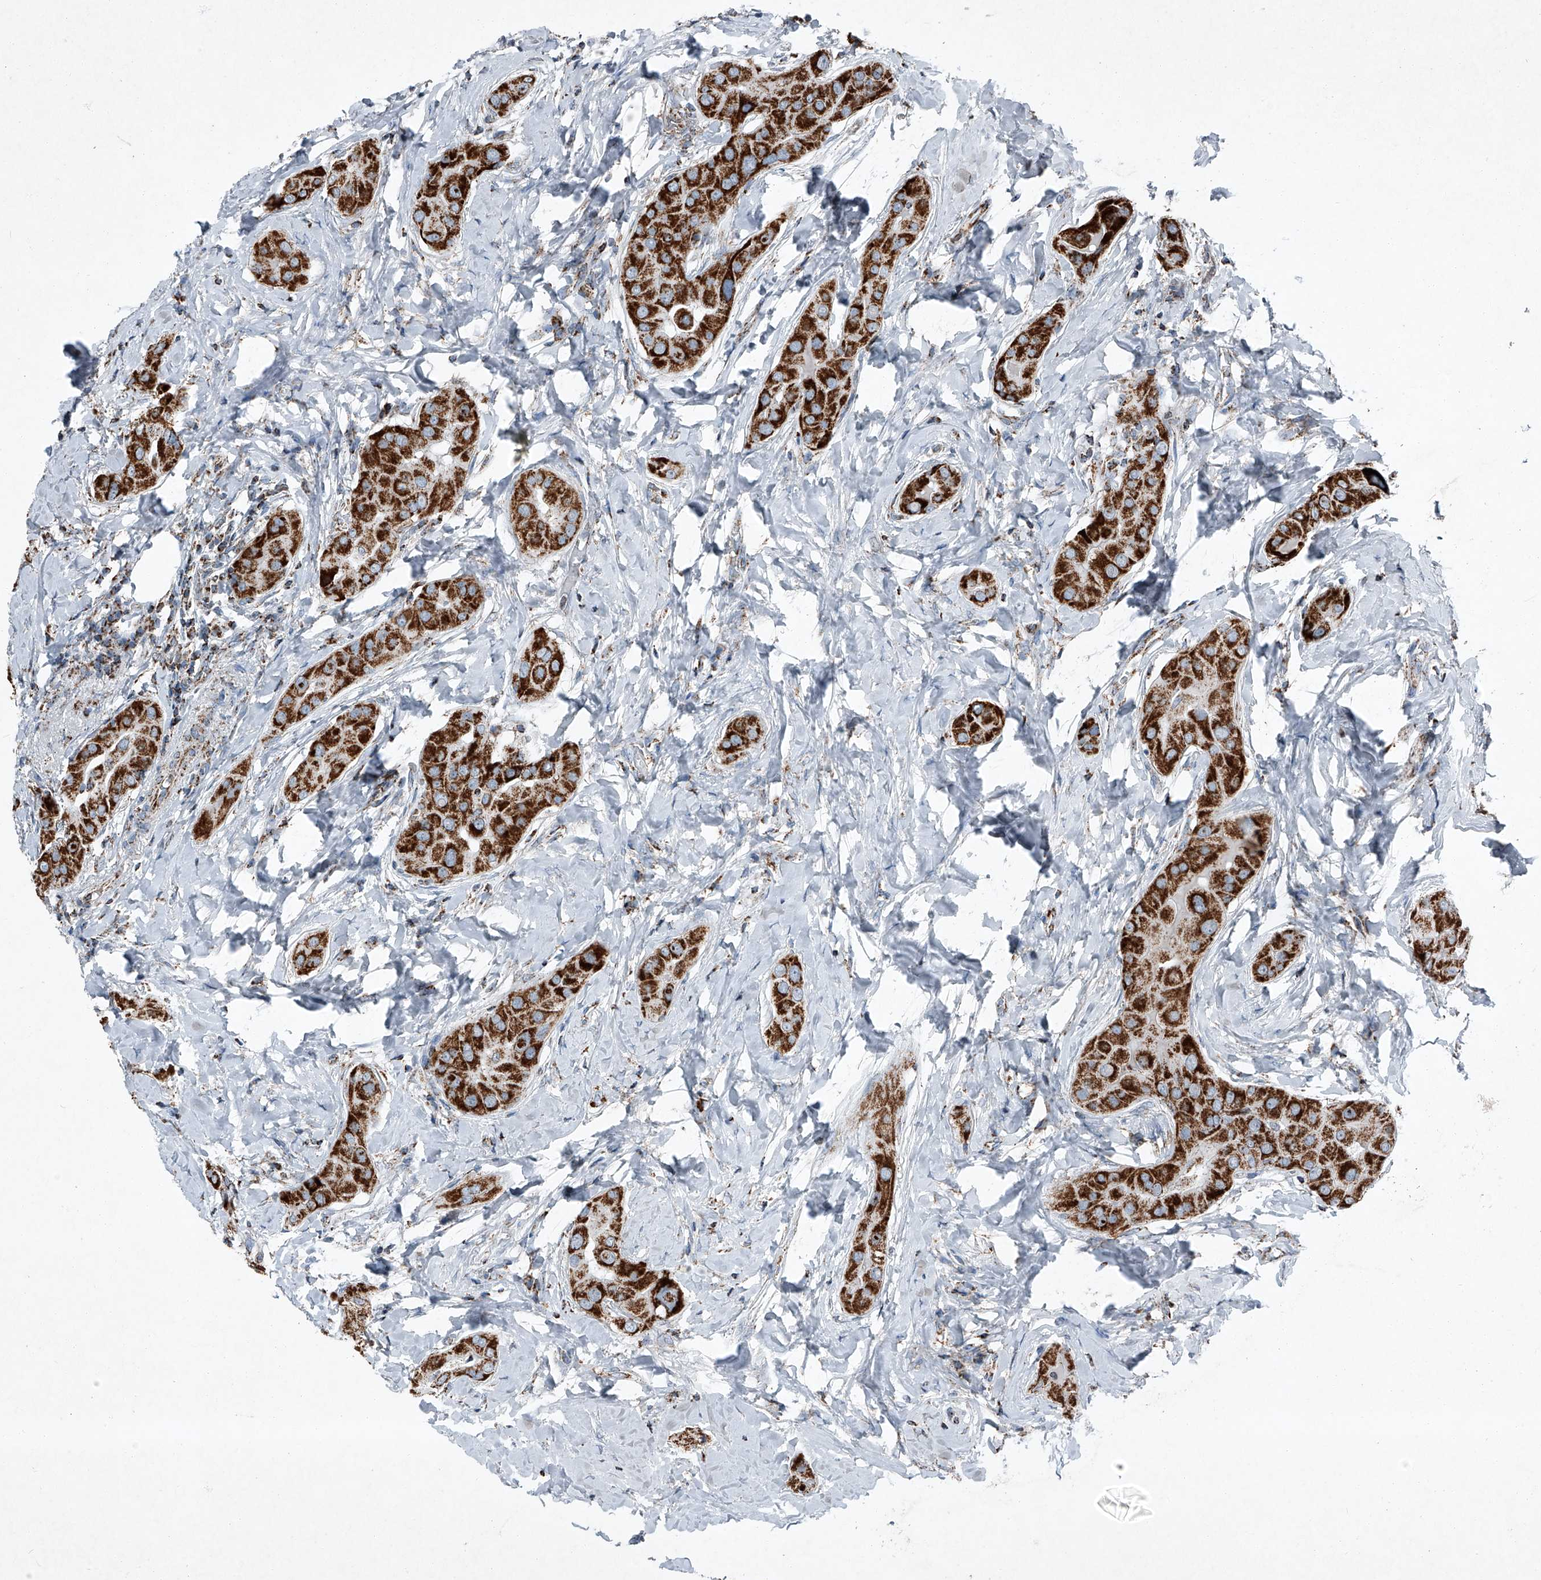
{"staining": {"intensity": "strong", "quantity": ">75%", "location": "cytoplasmic/membranous"}, "tissue": "thyroid cancer", "cell_type": "Tumor cells", "image_type": "cancer", "snomed": [{"axis": "morphology", "description": "Papillary adenocarcinoma, NOS"}, {"axis": "topography", "description": "Thyroid gland"}], "caption": "An IHC micrograph of tumor tissue is shown. Protein staining in brown shows strong cytoplasmic/membranous positivity in thyroid cancer within tumor cells.", "gene": "CHRNA7", "patient": {"sex": "male", "age": 33}}